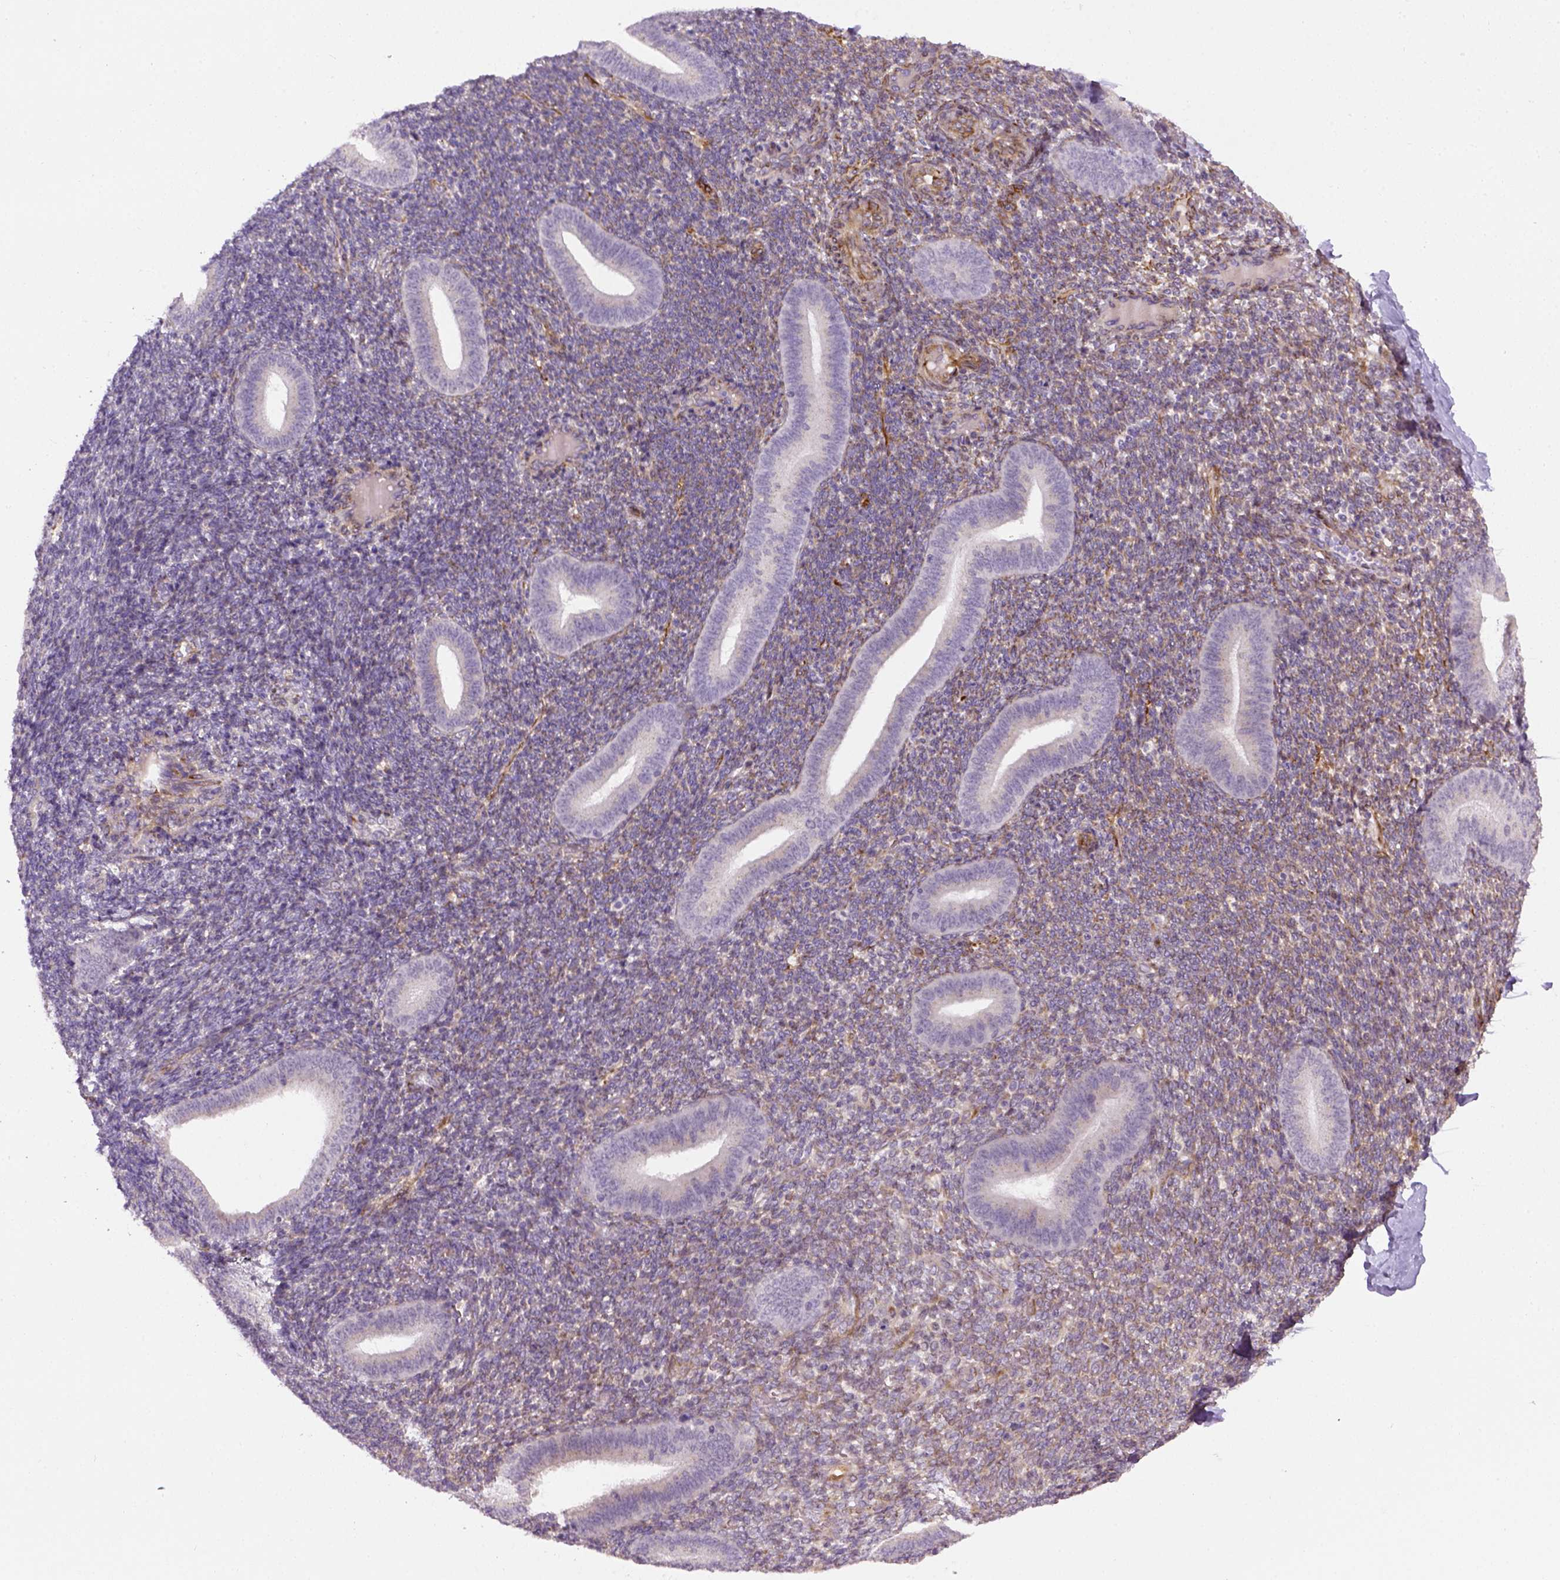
{"staining": {"intensity": "moderate", "quantity": ">75%", "location": "cytoplasmic/membranous"}, "tissue": "endometrium", "cell_type": "Cells in endometrial stroma", "image_type": "normal", "snomed": [{"axis": "morphology", "description": "Normal tissue, NOS"}, {"axis": "topography", "description": "Endometrium"}], "caption": "Cells in endometrial stroma demonstrate medium levels of moderate cytoplasmic/membranous positivity in approximately >75% of cells in benign human endometrium.", "gene": "KAZN", "patient": {"sex": "female", "age": 25}}